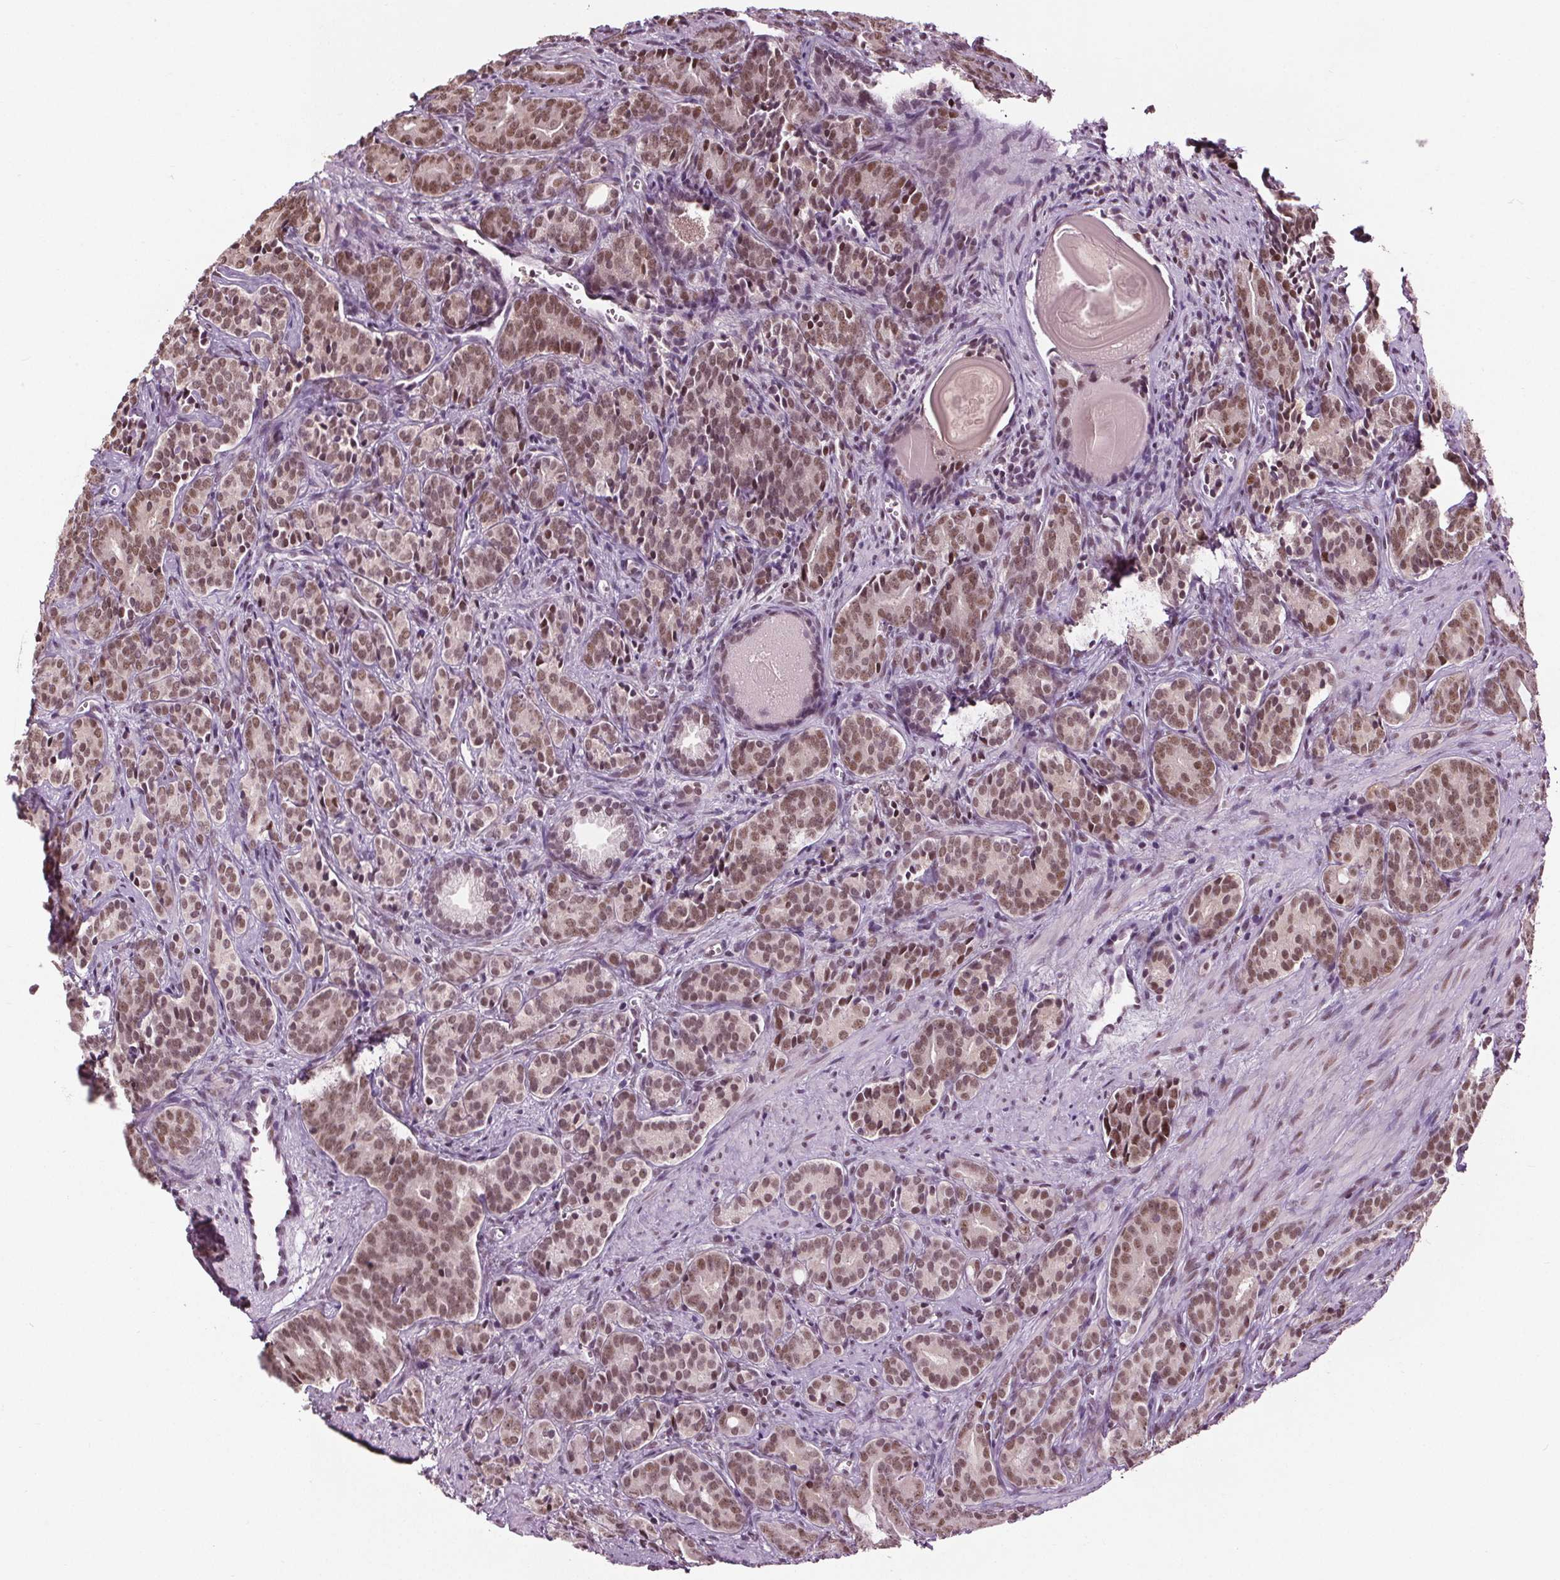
{"staining": {"intensity": "moderate", "quantity": ">75%", "location": "nuclear"}, "tissue": "prostate cancer", "cell_type": "Tumor cells", "image_type": "cancer", "snomed": [{"axis": "morphology", "description": "Adenocarcinoma, High grade"}, {"axis": "topography", "description": "Prostate"}], "caption": "Brown immunohistochemical staining in human high-grade adenocarcinoma (prostate) demonstrates moderate nuclear staining in approximately >75% of tumor cells.", "gene": "IWS1", "patient": {"sex": "male", "age": 84}}